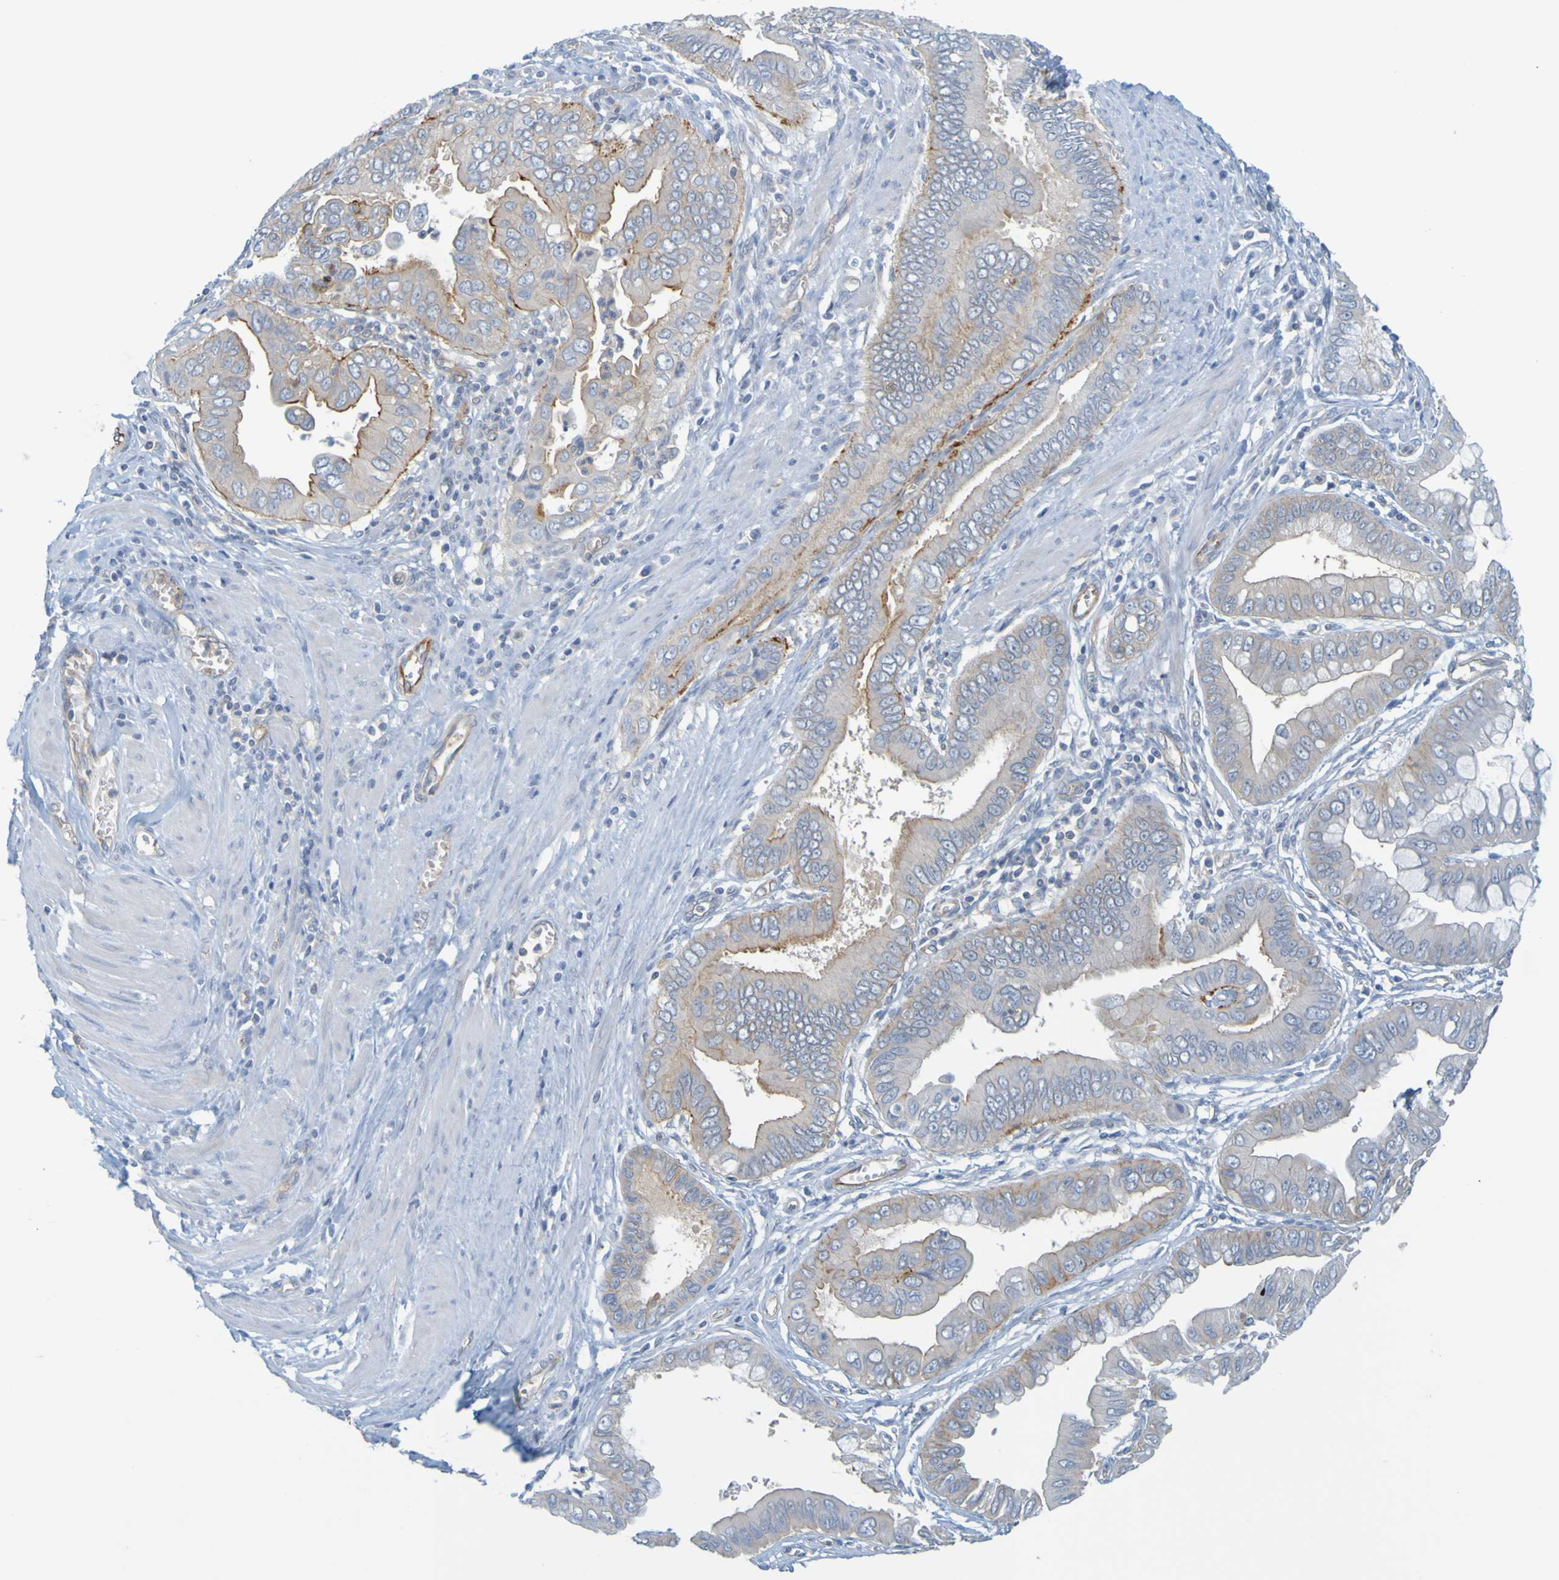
{"staining": {"intensity": "strong", "quantity": "<25%", "location": "cytoplasmic/membranous"}, "tissue": "pancreatic cancer", "cell_type": "Tumor cells", "image_type": "cancer", "snomed": [{"axis": "morphology", "description": "Normal tissue, NOS"}, {"axis": "topography", "description": "Lymph node"}], "caption": "The histopathology image demonstrates a brown stain indicating the presence of a protein in the cytoplasmic/membranous of tumor cells in pancreatic cancer.", "gene": "APPL1", "patient": {"sex": "male", "age": 50}}